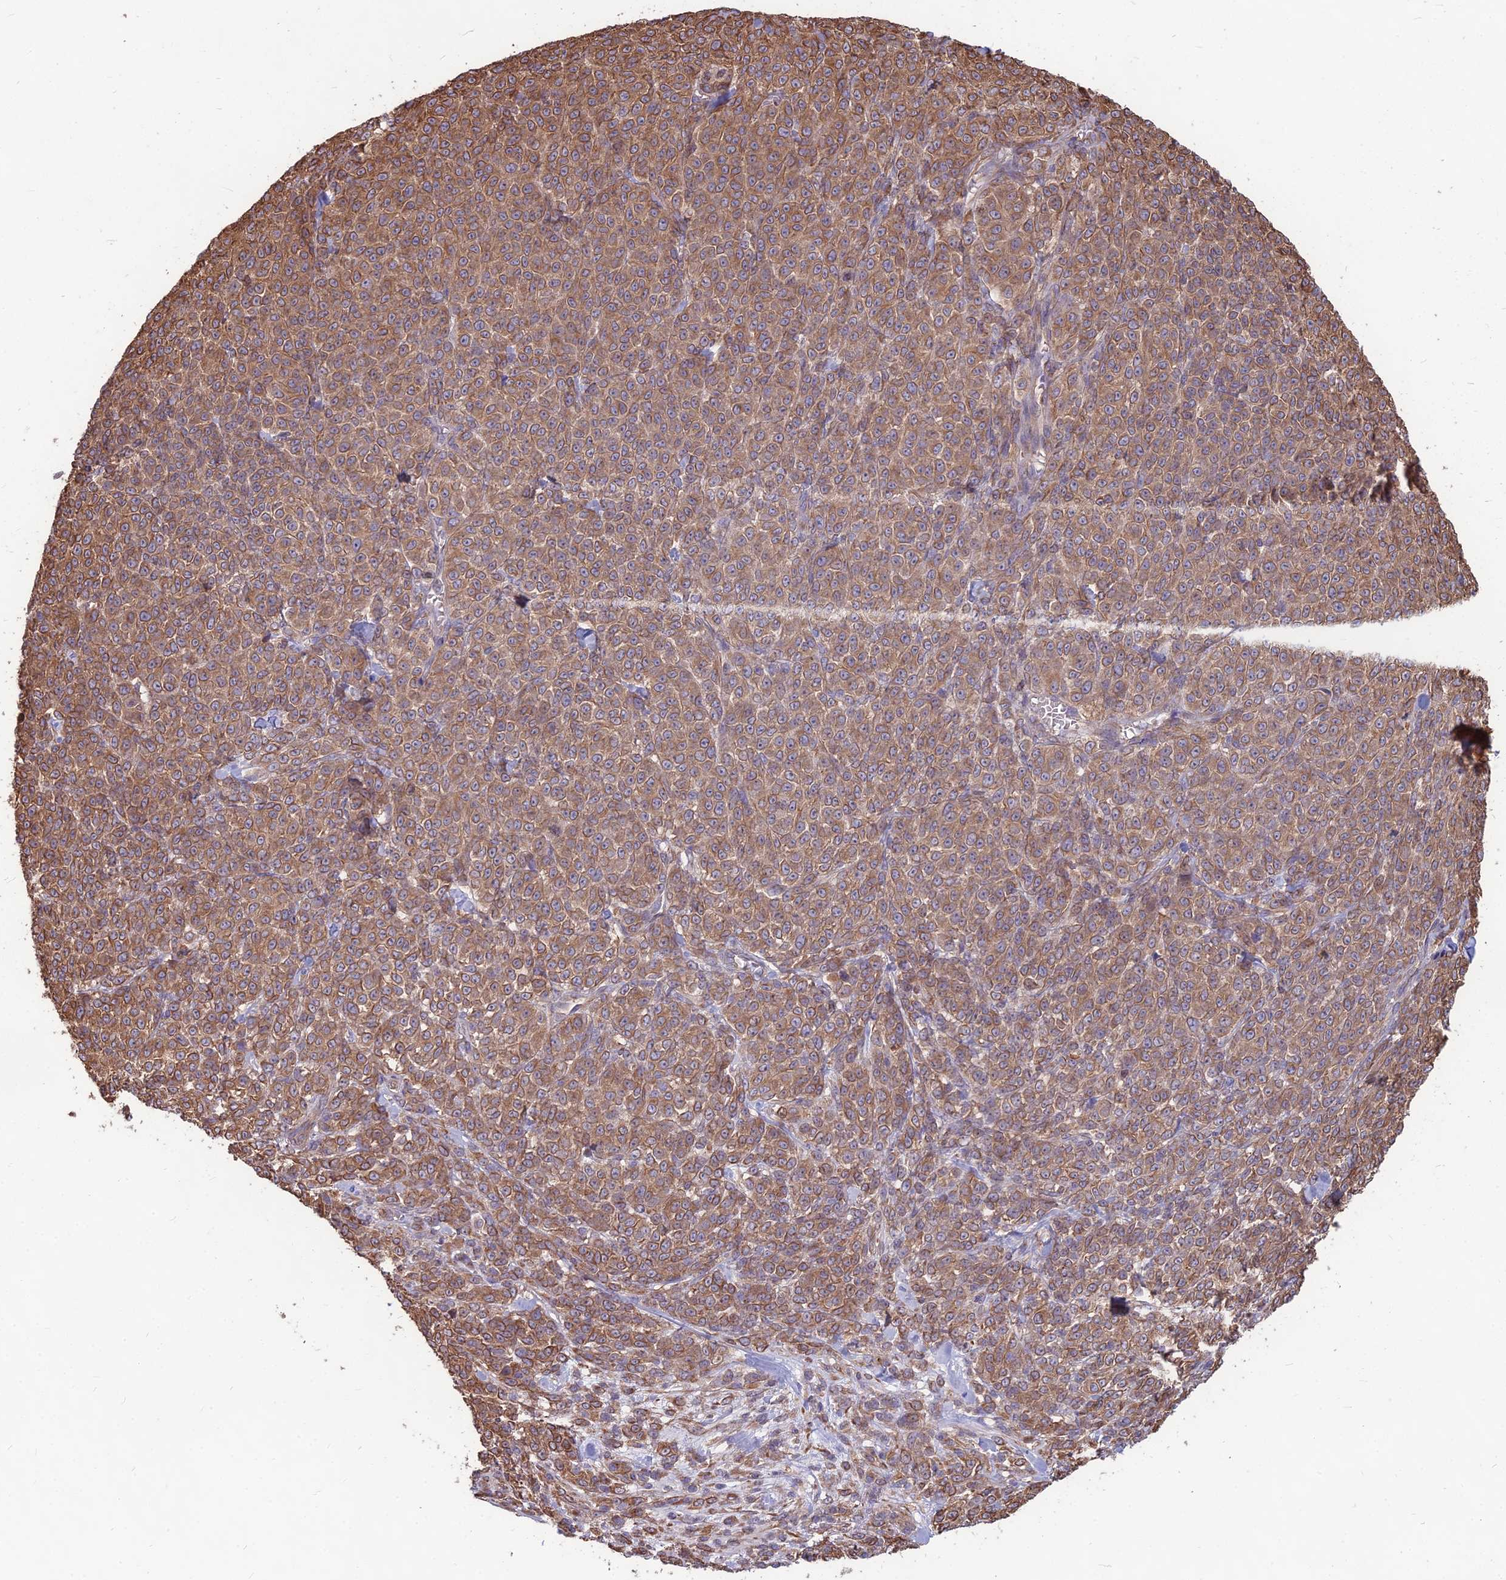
{"staining": {"intensity": "moderate", "quantity": ">75%", "location": "cytoplasmic/membranous"}, "tissue": "melanoma", "cell_type": "Tumor cells", "image_type": "cancer", "snomed": [{"axis": "morphology", "description": "Normal tissue, NOS"}, {"axis": "morphology", "description": "Malignant melanoma, NOS"}, {"axis": "topography", "description": "Skin"}], "caption": "Tumor cells display moderate cytoplasmic/membranous staining in approximately >75% of cells in melanoma.", "gene": "LSM6", "patient": {"sex": "female", "age": 34}}